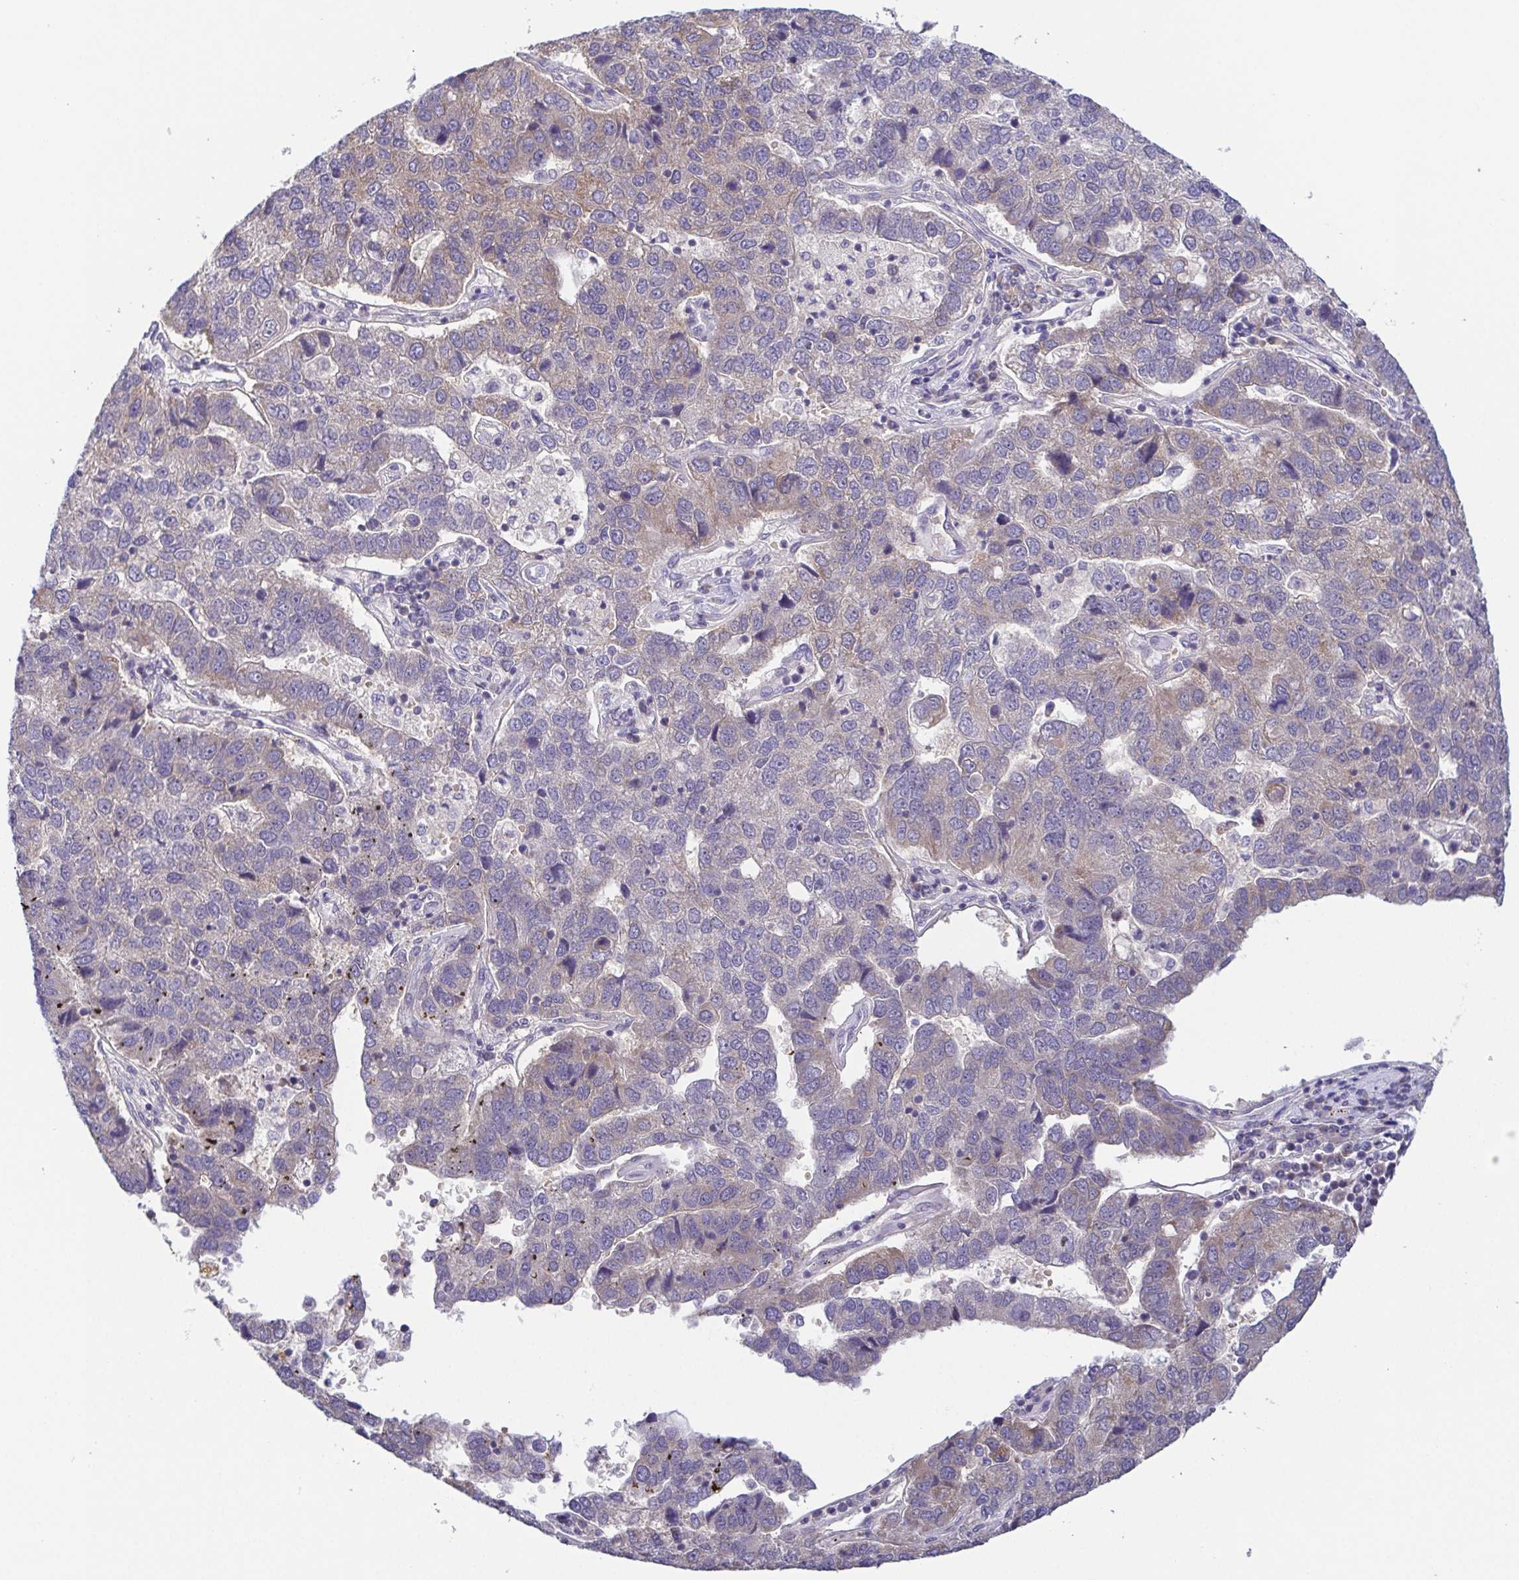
{"staining": {"intensity": "weak", "quantity": "25%-75%", "location": "cytoplasmic/membranous"}, "tissue": "pancreatic cancer", "cell_type": "Tumor cells", "image_type": "cancer", "snomed": [{"axis": "morphology", "description": "Adenocarcinoma, NOS"}, {"axis": "topography", "description": "Pancreas"}], "caption": "The photomicrograph exhibits staining of adenocarcinoma (pancreatic), revealing weak cytoplasmic/membranous protein positivity (brown color) within tumor cells.", "gene": "BCL2L1", "patient": {"sex": "female", "age": 61}}